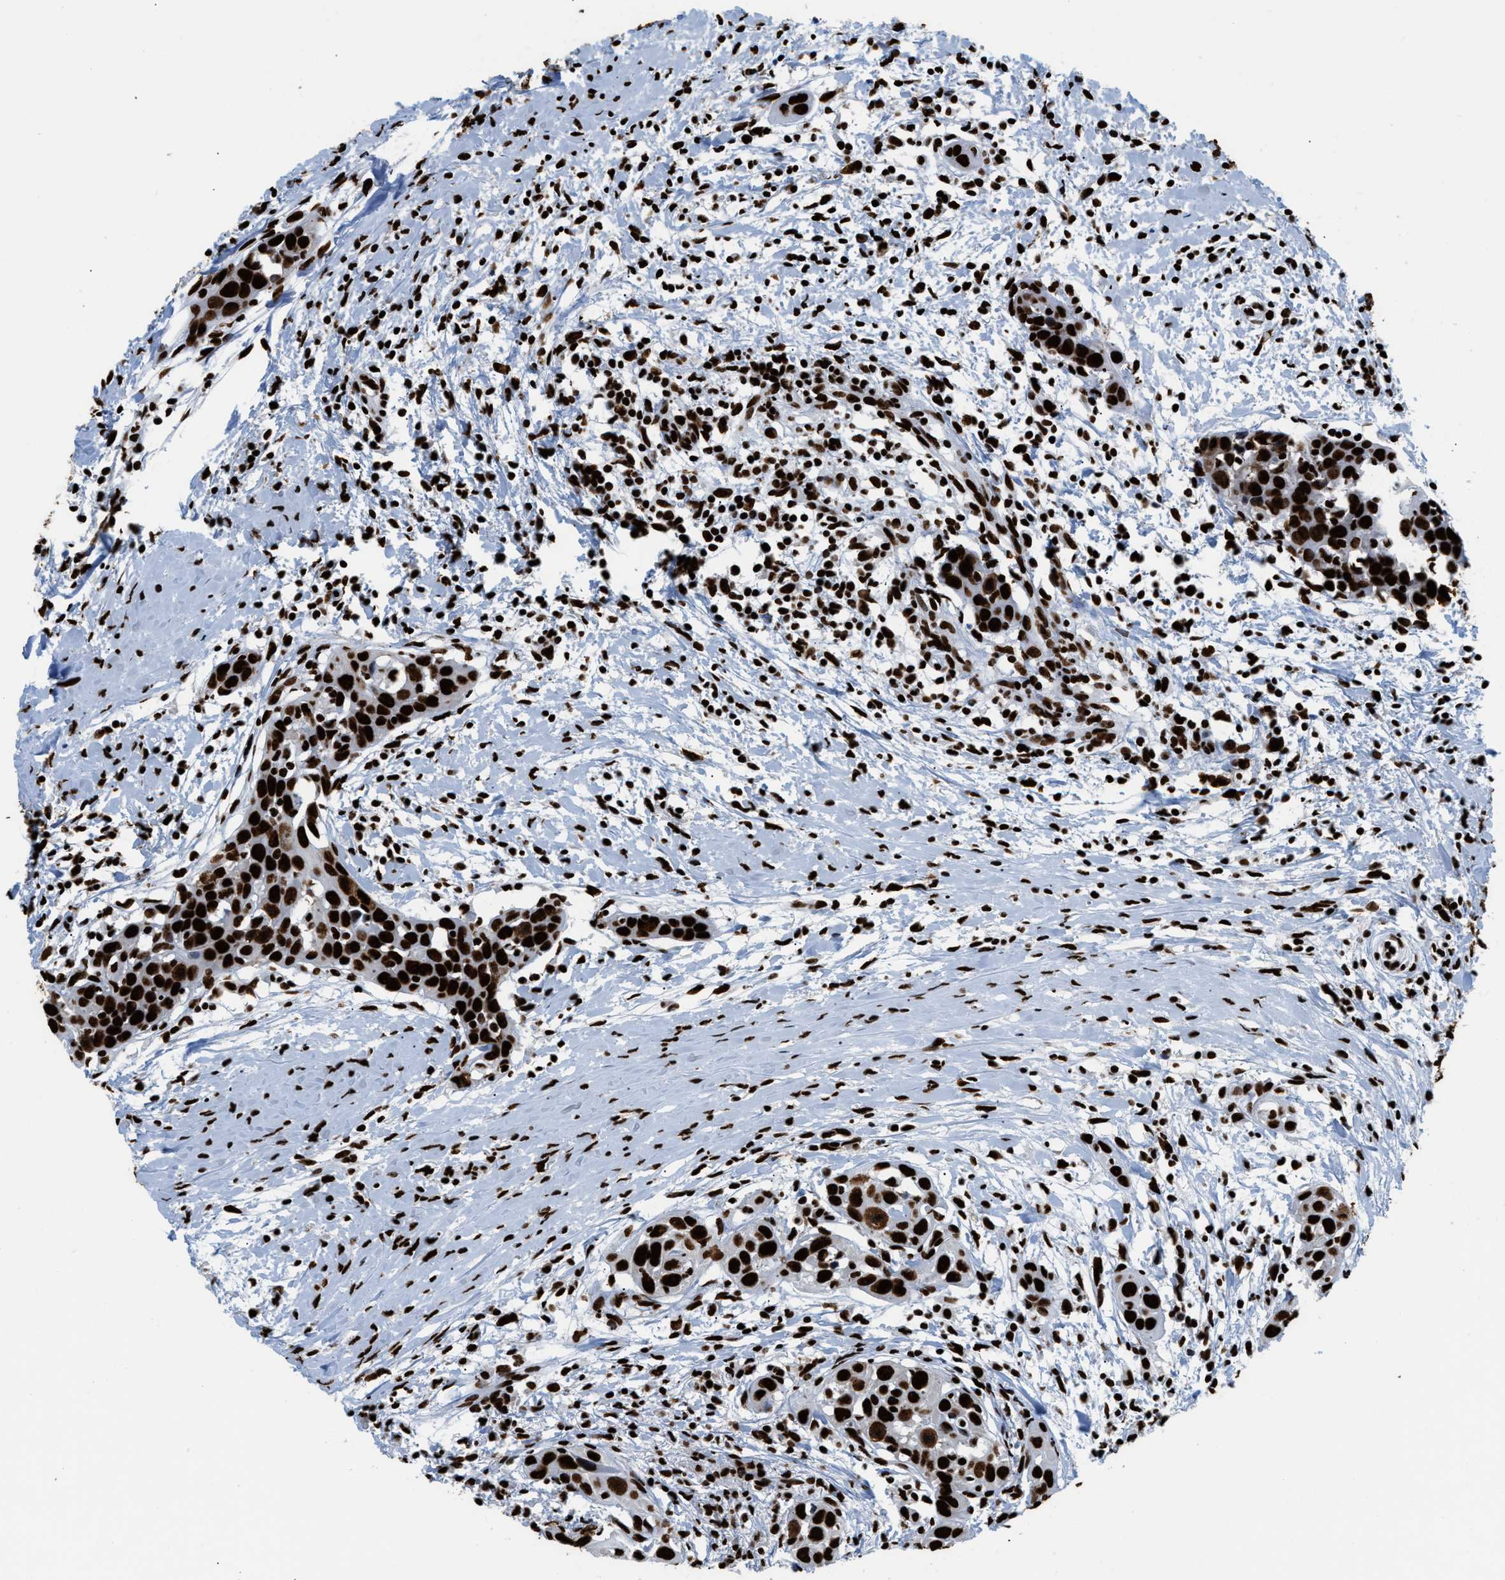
{"staining": {"intensity": "strong", "quantity": ">75%", "location": "nuclear"}, "tissue": "head and neck cancer", "cell_type": "Tumor cells", "image_type": "cancer", "snomed": [{"axis": "morphology", "description": "Squamous cell carcinoma, NOS"}, {"axis": "topography", "description": "Oral tissue"}, {"axis": "topography", "description": "Head-Neck"}], "caption": "This is an image of immunohistochemistry (IHC) staining of head and neck cancer (squamous cell carcinoma), which shows strong positivity in the nuclear of tumor cells.", "gene": "HNRNPM", "patient": {"sex": "female", "age": 50}}